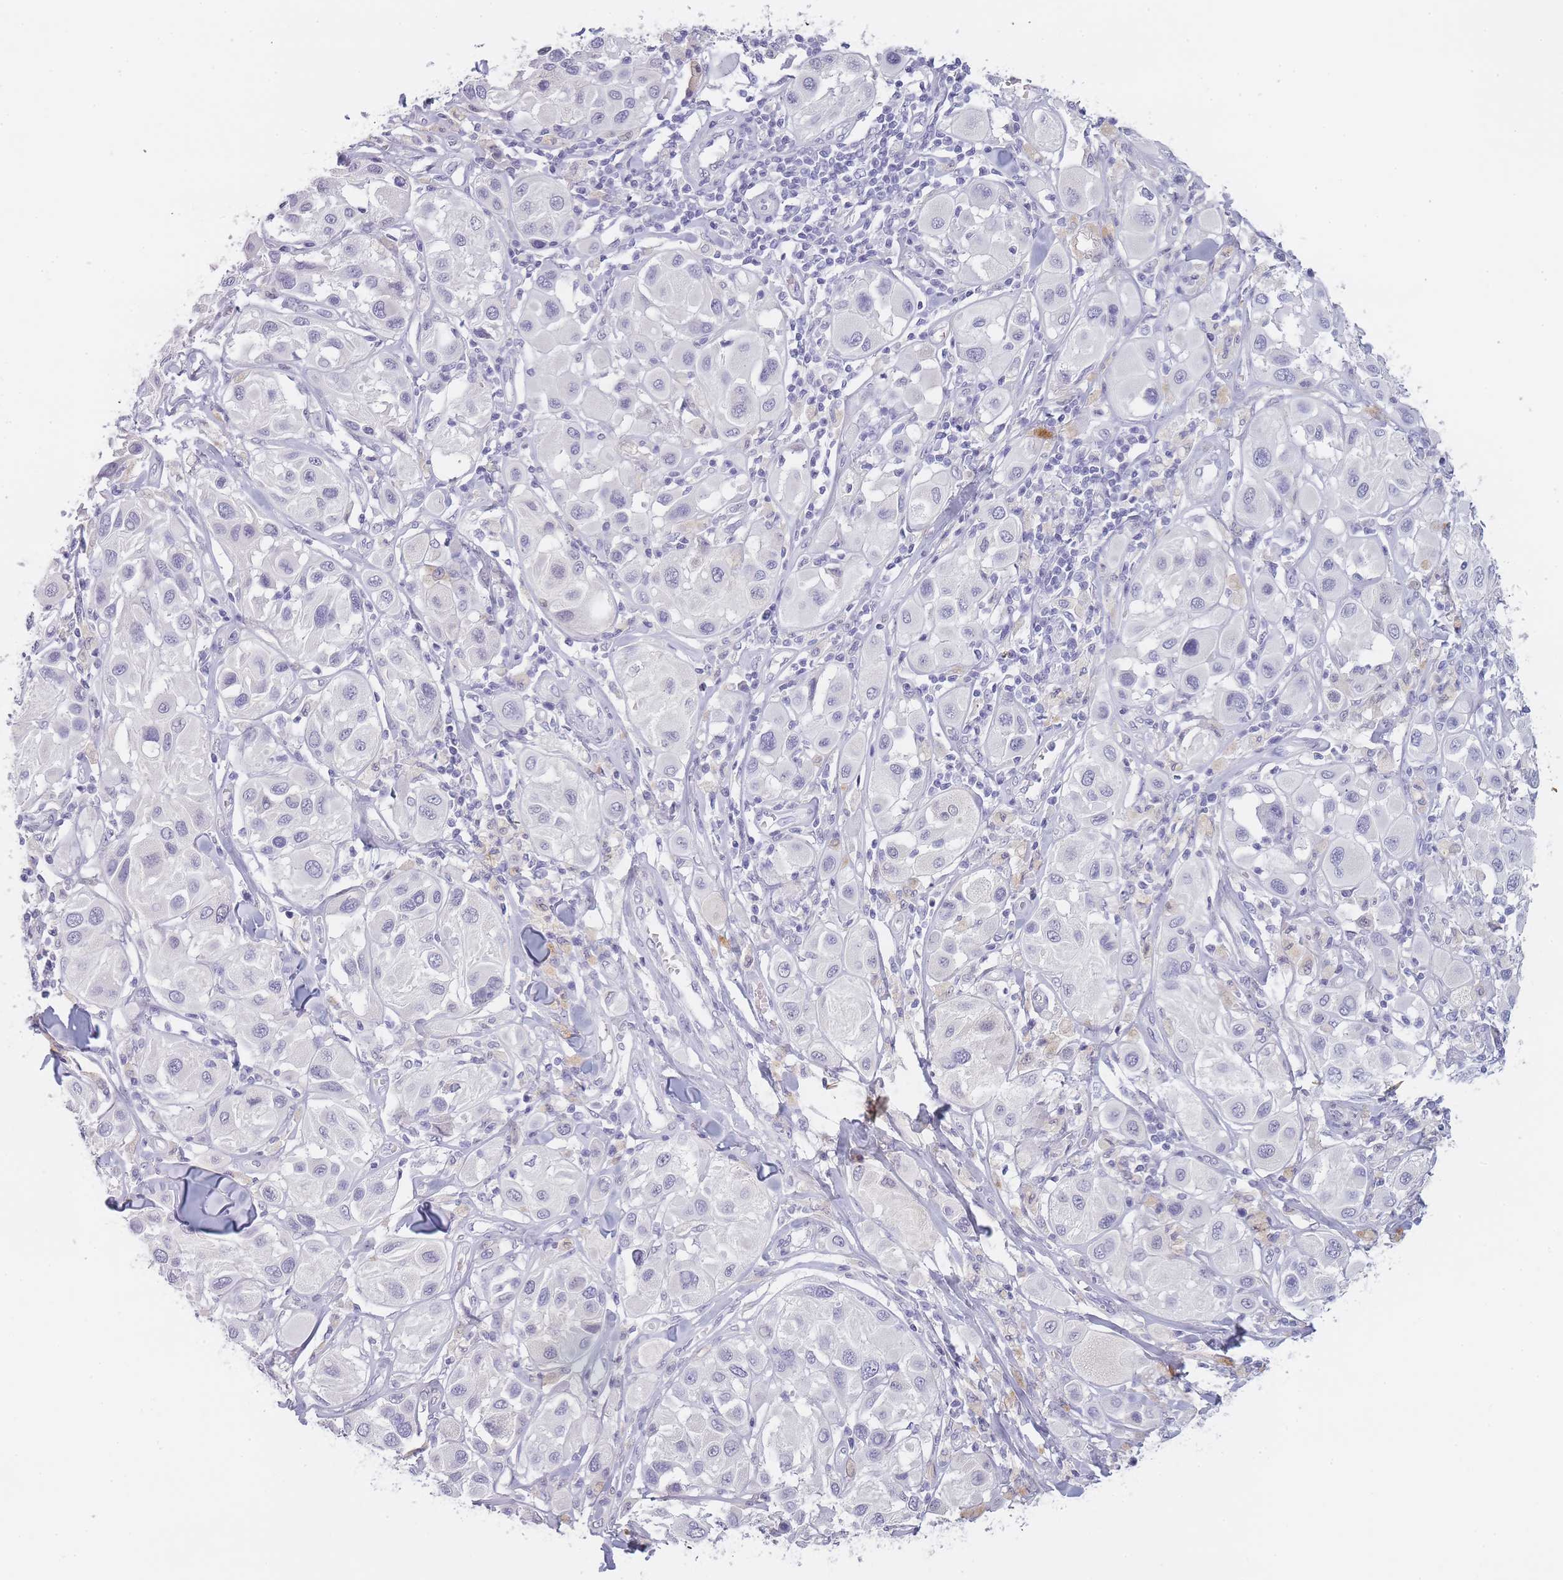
{"staining": {"intensity": "negative", "quantity": "none", "location": "none"}, "tissue": "melanoma", "cell_type": "Tumor cells", "image_type": "cancer", "snomed": [{"axis": "morphology", "description": "Malignant melanoma, Metastatic site"}, {"axis": "topography", "description": "Skin"}], "caption": "An immunohistochemistry (IHC) histopathology image of melanoma is shown. There is no staining in tumor cells of melanoma.", "gene": "INS", "patient": {"sex": "male", "age": 41}}